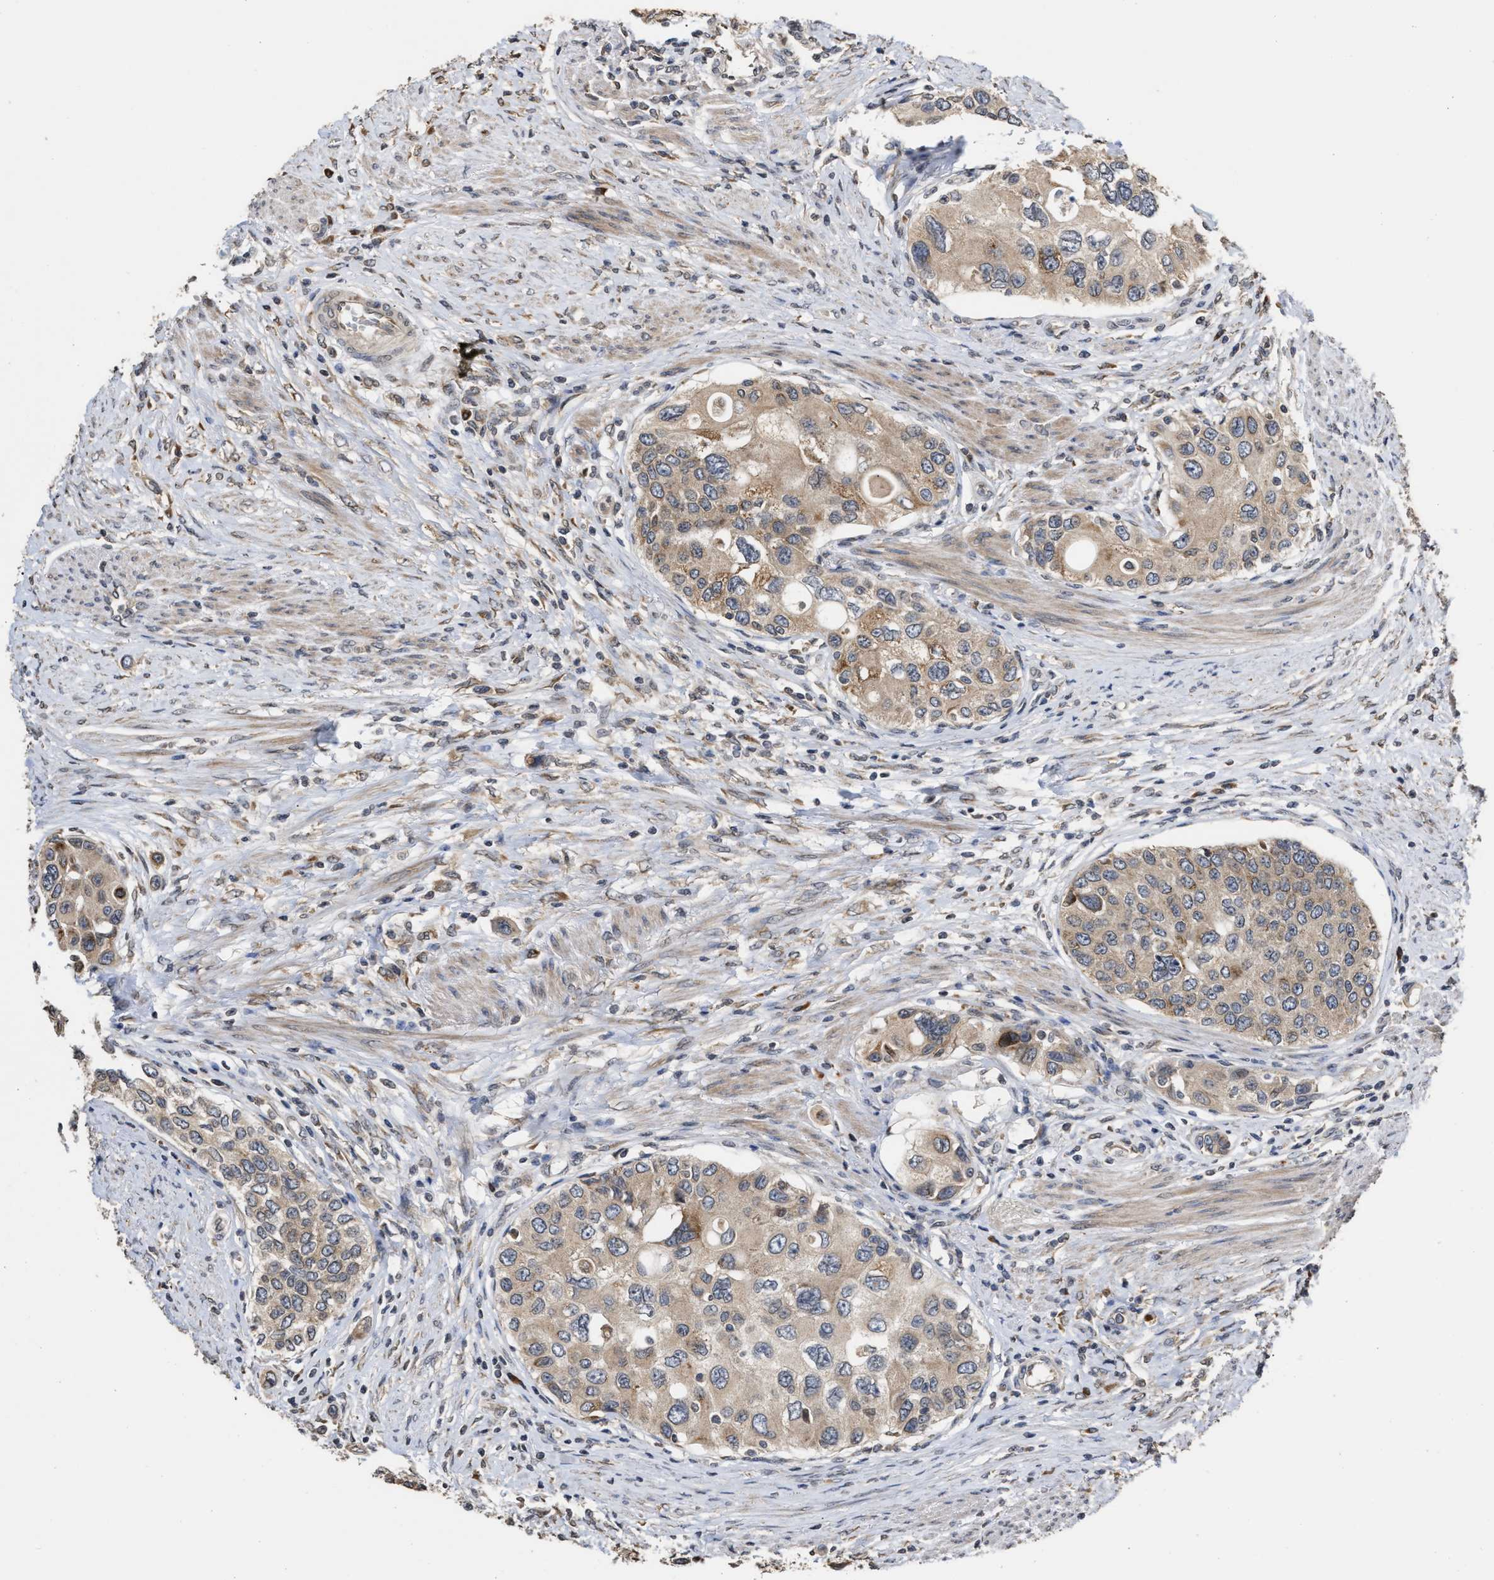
{"staining": {"intensity": "weak", "quantity": "25%-75%", "location": "cytoplasmic/membranous"}, "tissue": "urothelial cancer", "cell_type": "Tumor cells", "image_type": "cancer", "snomed": [{"axis": "morphology", "description": "Urothelial carcinoma, High grade"}, {"axis": "topography", "description": "Urinary bladder"}], "caption": "Immunohistochemistry micrograph of neoplastic tissue: human high-grade urothelial carcinoma stained using immunohistochemistry (IHC) shows low levels of weak protein expression localized specifically in the cytoplasmic/membranous of tumor cells, appearing as a cytoplasmic/membranous brown color.", "gene": "SAR1A", "patient": {"sex": "female", "age": 56}}